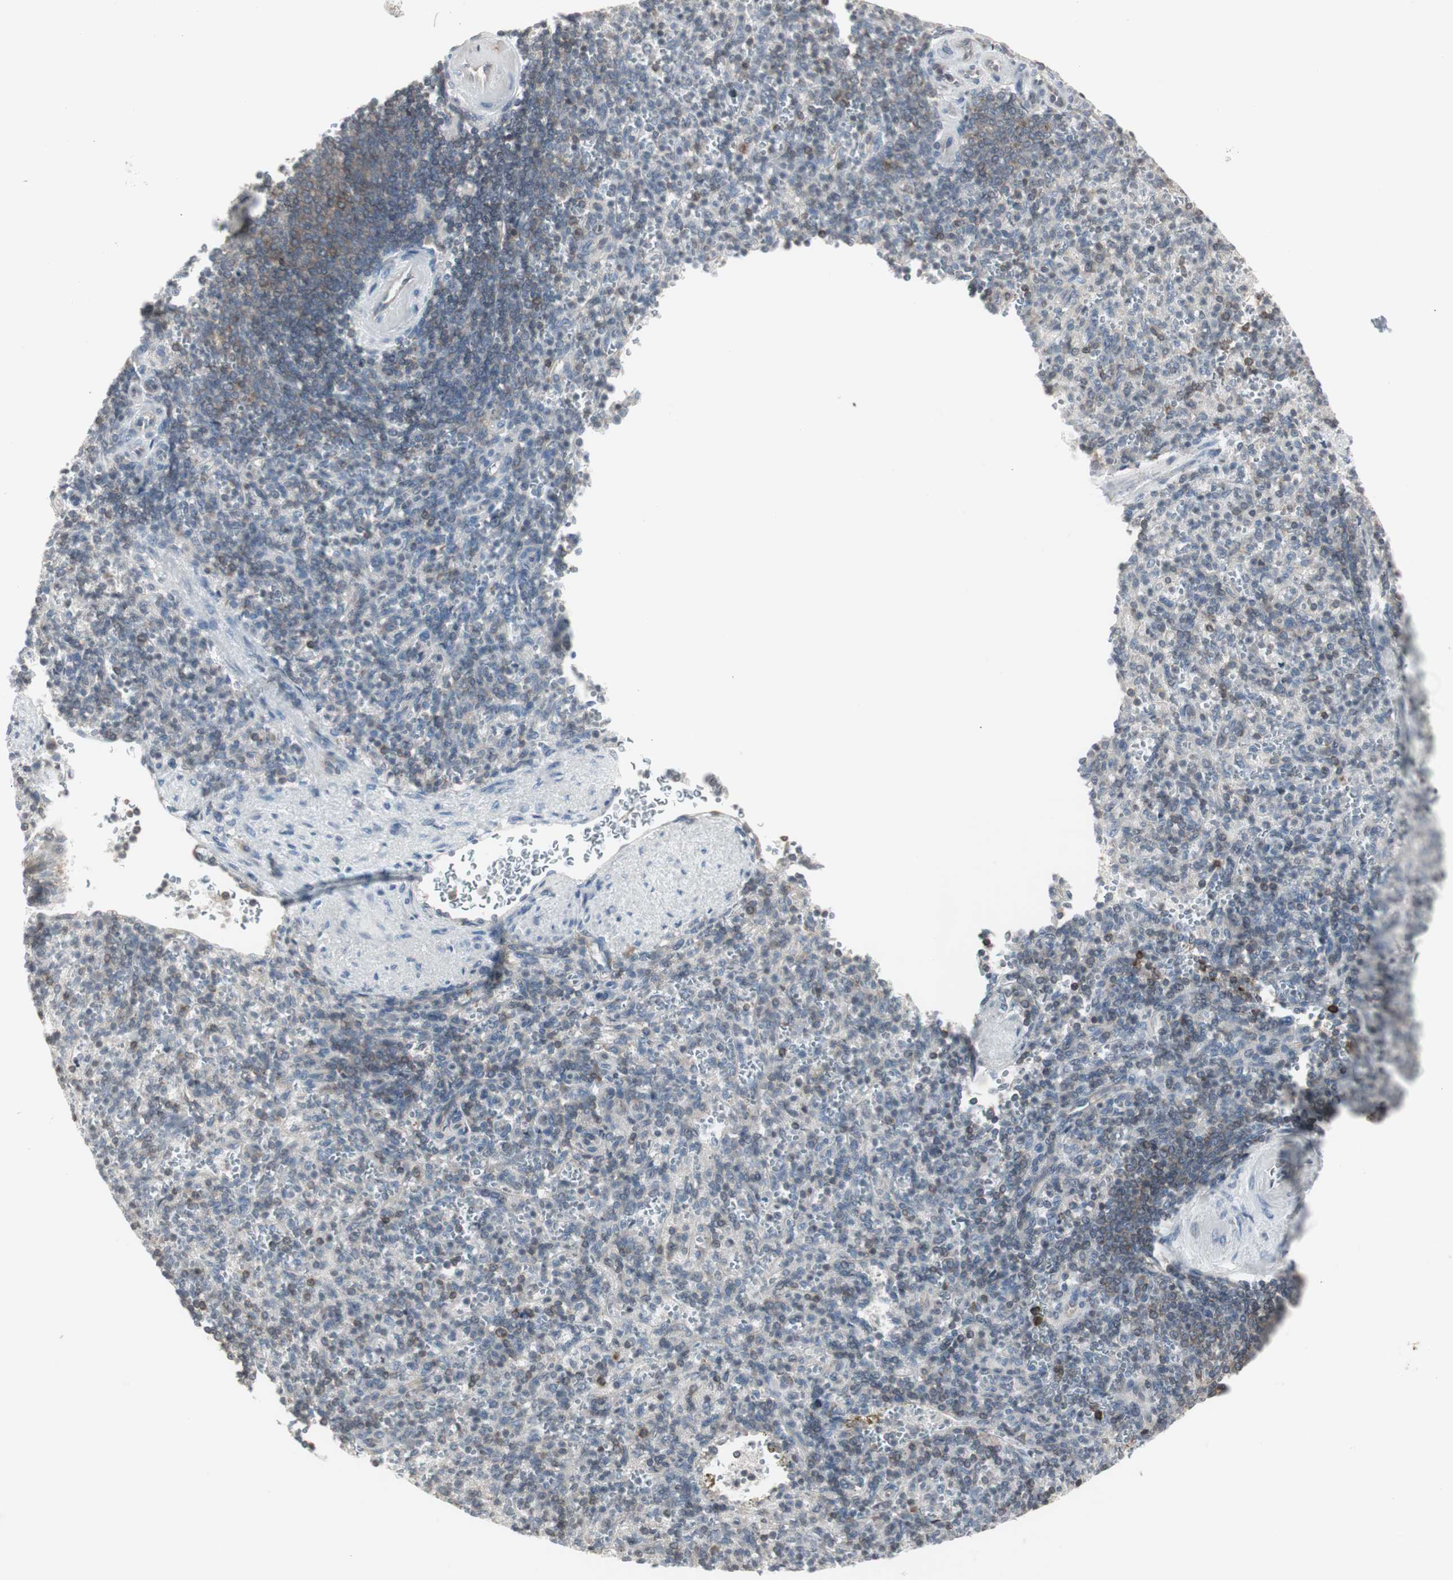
{"staining": {"intensity": "strong", "quantity": "<25%", "location": "cytoplasmic/membranous"}, "tissue": "spleen", "cell_type": "Cells in red pulp", "image_type": "normal", "snomed": [{"axis": "morphology", "description": "Normal tissue, NOS"}, {"axis": "topography", "description": "Spleen"}], "caption": "Cells in red pulp show strong cytoplasmic/membranous expression in about <25% of cells in benign spleen.", "gene": "ARHGEF1", "patient": {"sex": "female", "age": 74}}